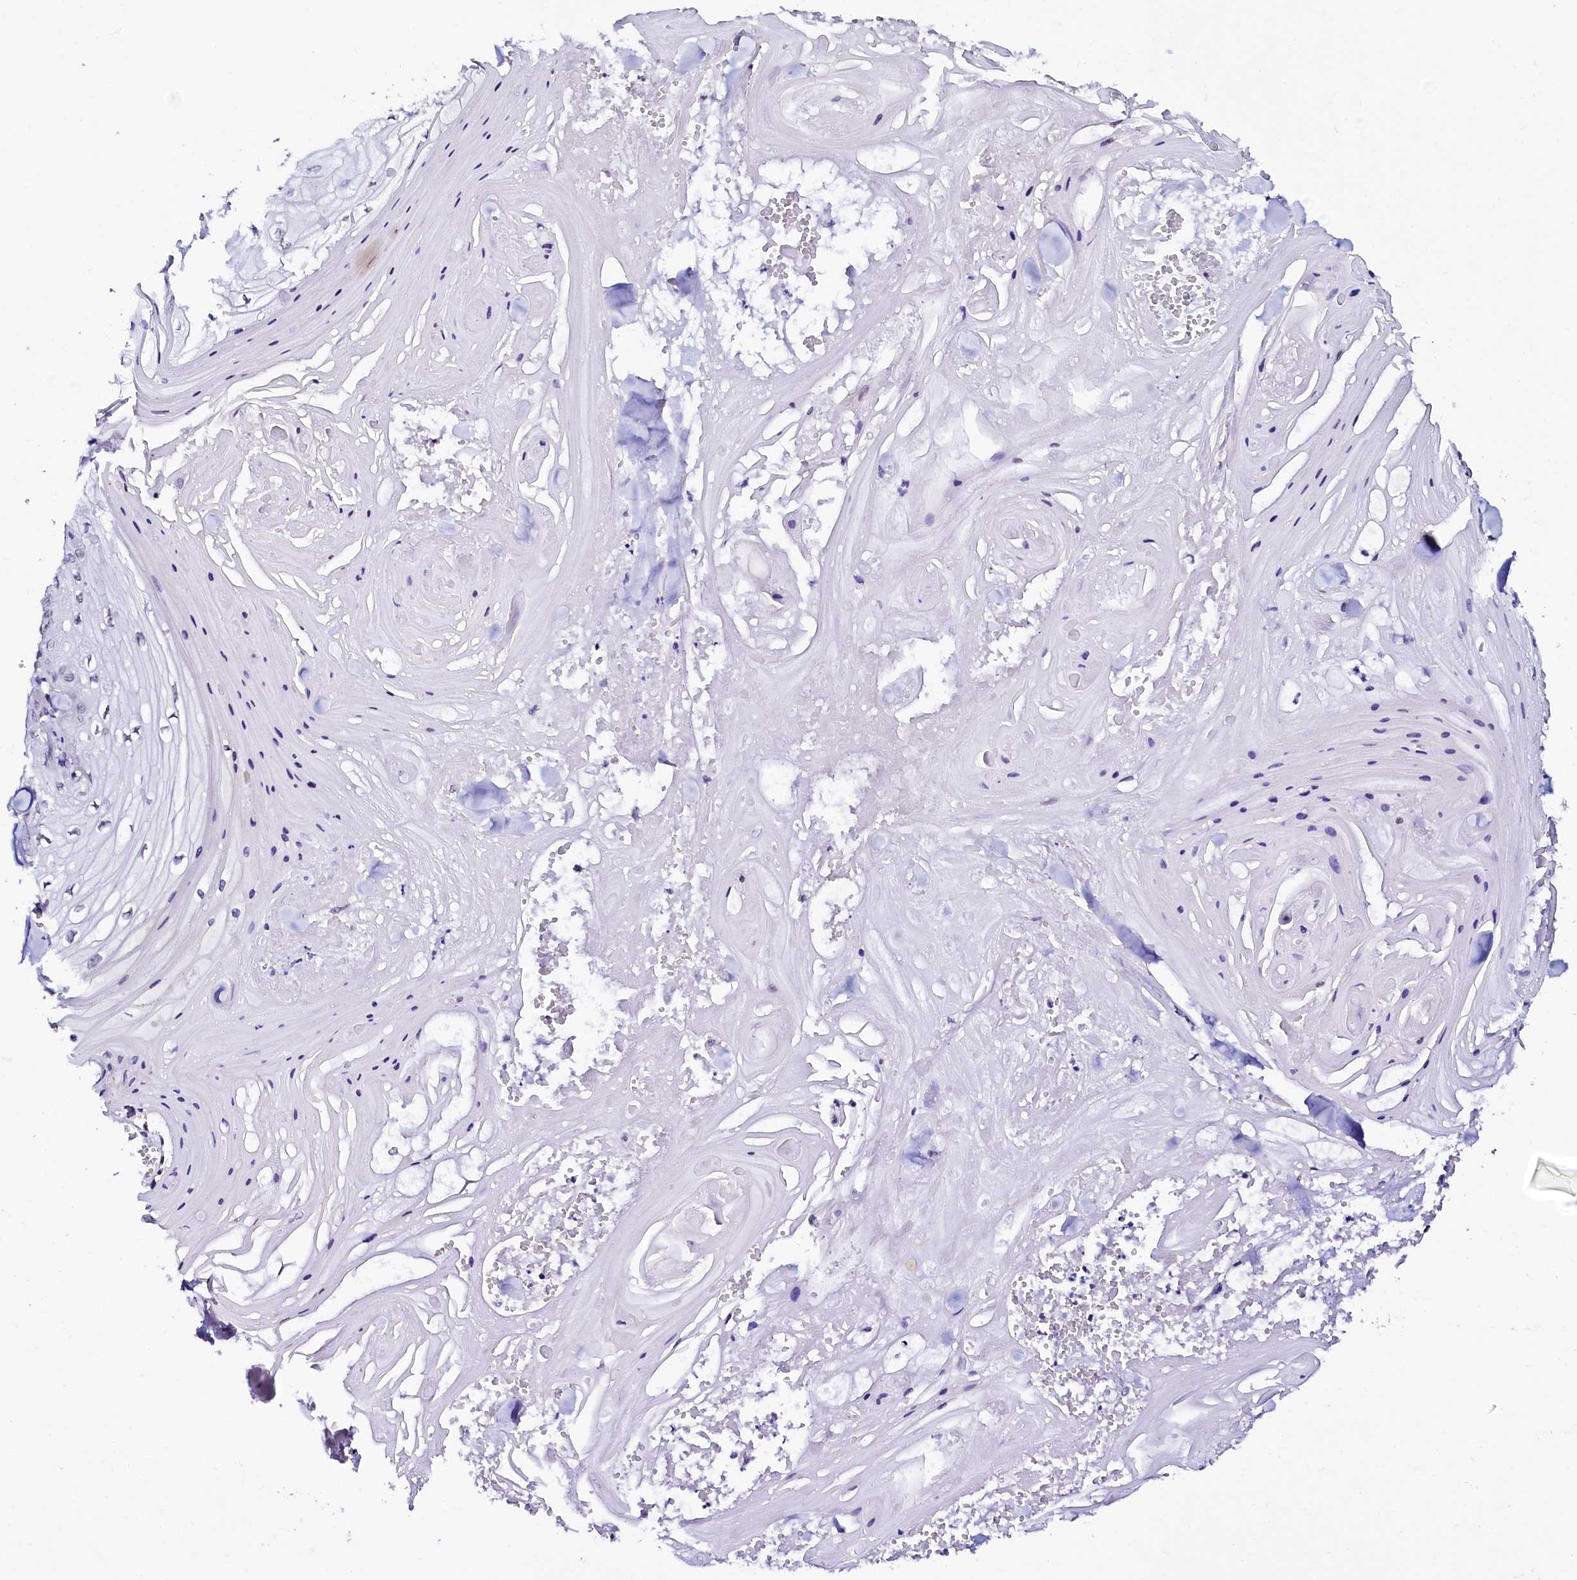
{"staining": {"intensity": "negative", "quantity": "none", "location": "none"}, "tissue": "skin cancer", "cell_type": "Tumor cells", "image_type": "cancer", "snomed": [{"axis": "morphology", "description": "Squamous cell carcinoma, NOS"}, {"axis": "topography", "description": "Skin"}], "caption": "Photomicrograph shows no protein positivity in tumor cells of skin cancer (squamous cell carcinoma) tissue. (DAB IHC with hematoxylin counter stain).", "gene": "SORD", "patient": {"sex": "male", "age": 74}}